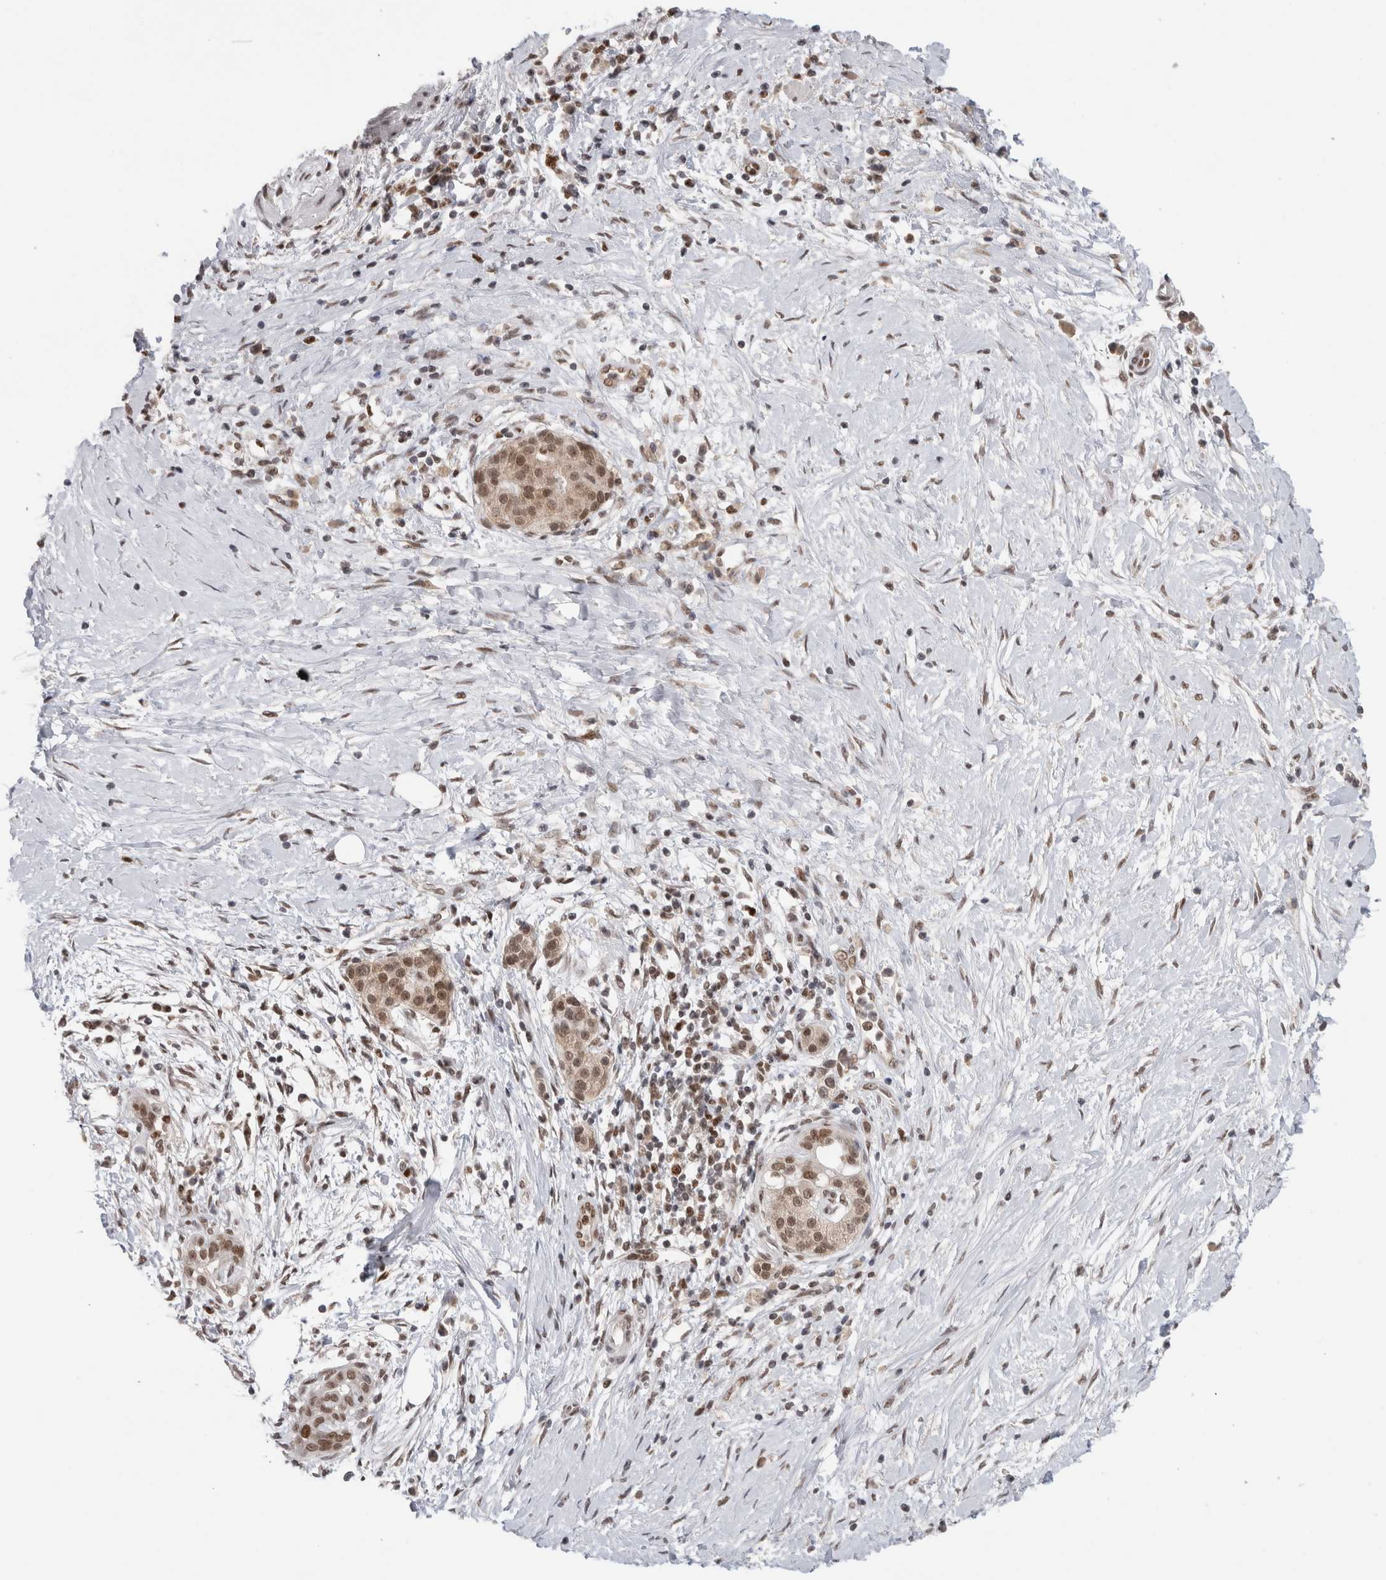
{"staining": {"intensity": "moderate", "quantity": ">75%", "location": "nuclear"}, "tissue": "pancreatic cancer", "cell_type": "Tumor cells", "image_type": "cancer", "snomed": [{"axis": "morphology", "description": "Adenocarcinoma, NOS"}, {"axis": "topography", "description": "Pancreas"}], "caption": "An image showing moderate nuclear positivity in approximately >75% of tumor cells in pancreatic cancer, as visualized by brown immunohistochemical staining.", "gene": "ZNF521", "patient": {"sex": "male", "age": 58}}